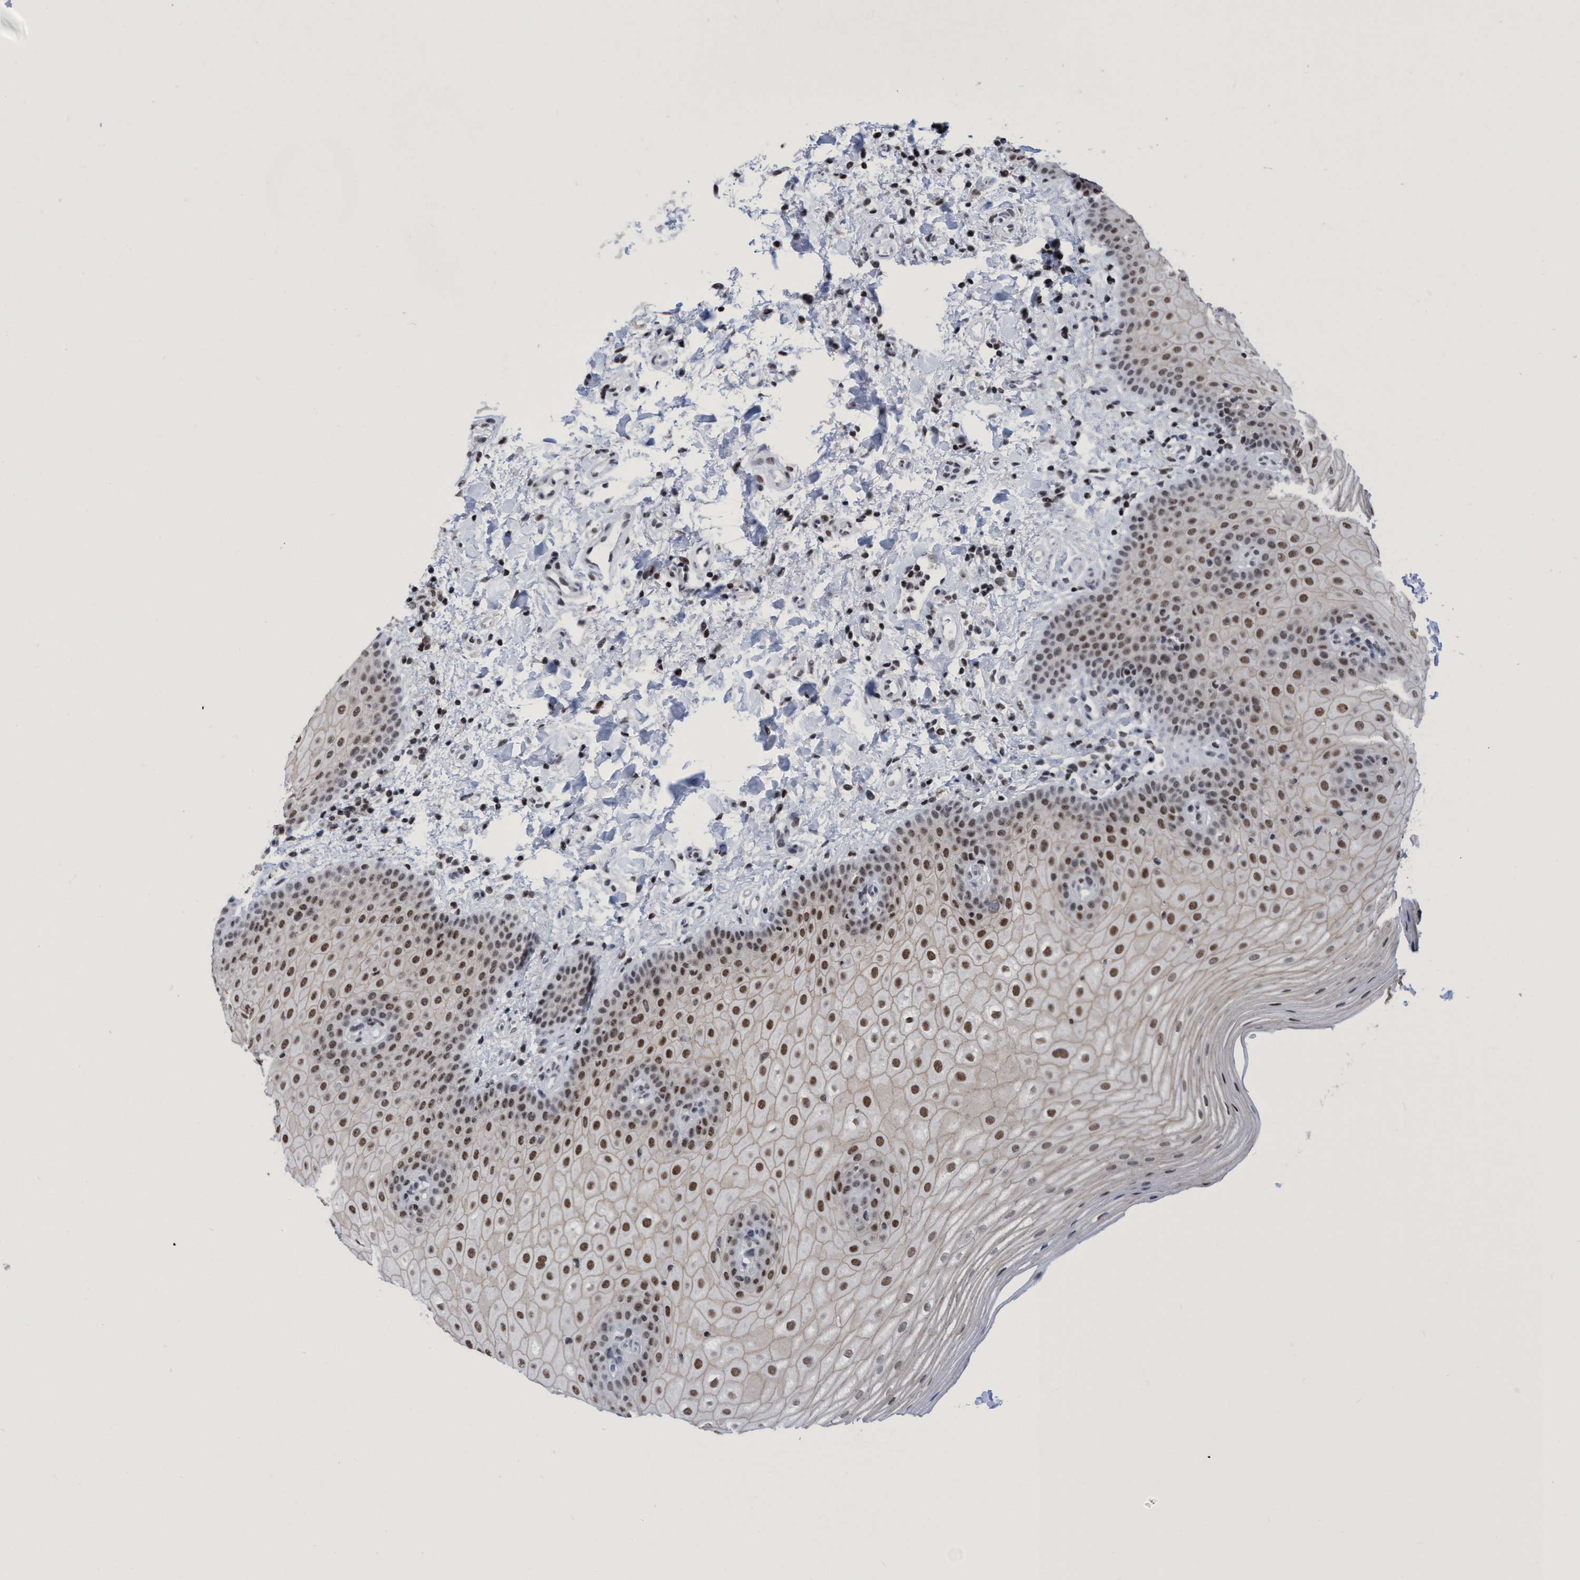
{"staining": {"intensity": "strong", "quantity": "25%-75%", "location": "nuclear"}, "tissue": "oral mucosa", "cell_type": "Squamous epithelial cells", "image_type": "normal", "snomed": [{"axis": "morphology", "description": "Normal tissue, NOS"}, {"axis": "topography", "description": "Skin"}, {"axis": "topography", "description": "Oral tissue"}], "caption": "Protein expression analysis of unremarkable oral mucosa demonstrates strong nuclear expression in approximately 25%-75% of squamous epithelial cells.", "gene": "C9orf78", "patient": {"sex": "male", "age": 84}}